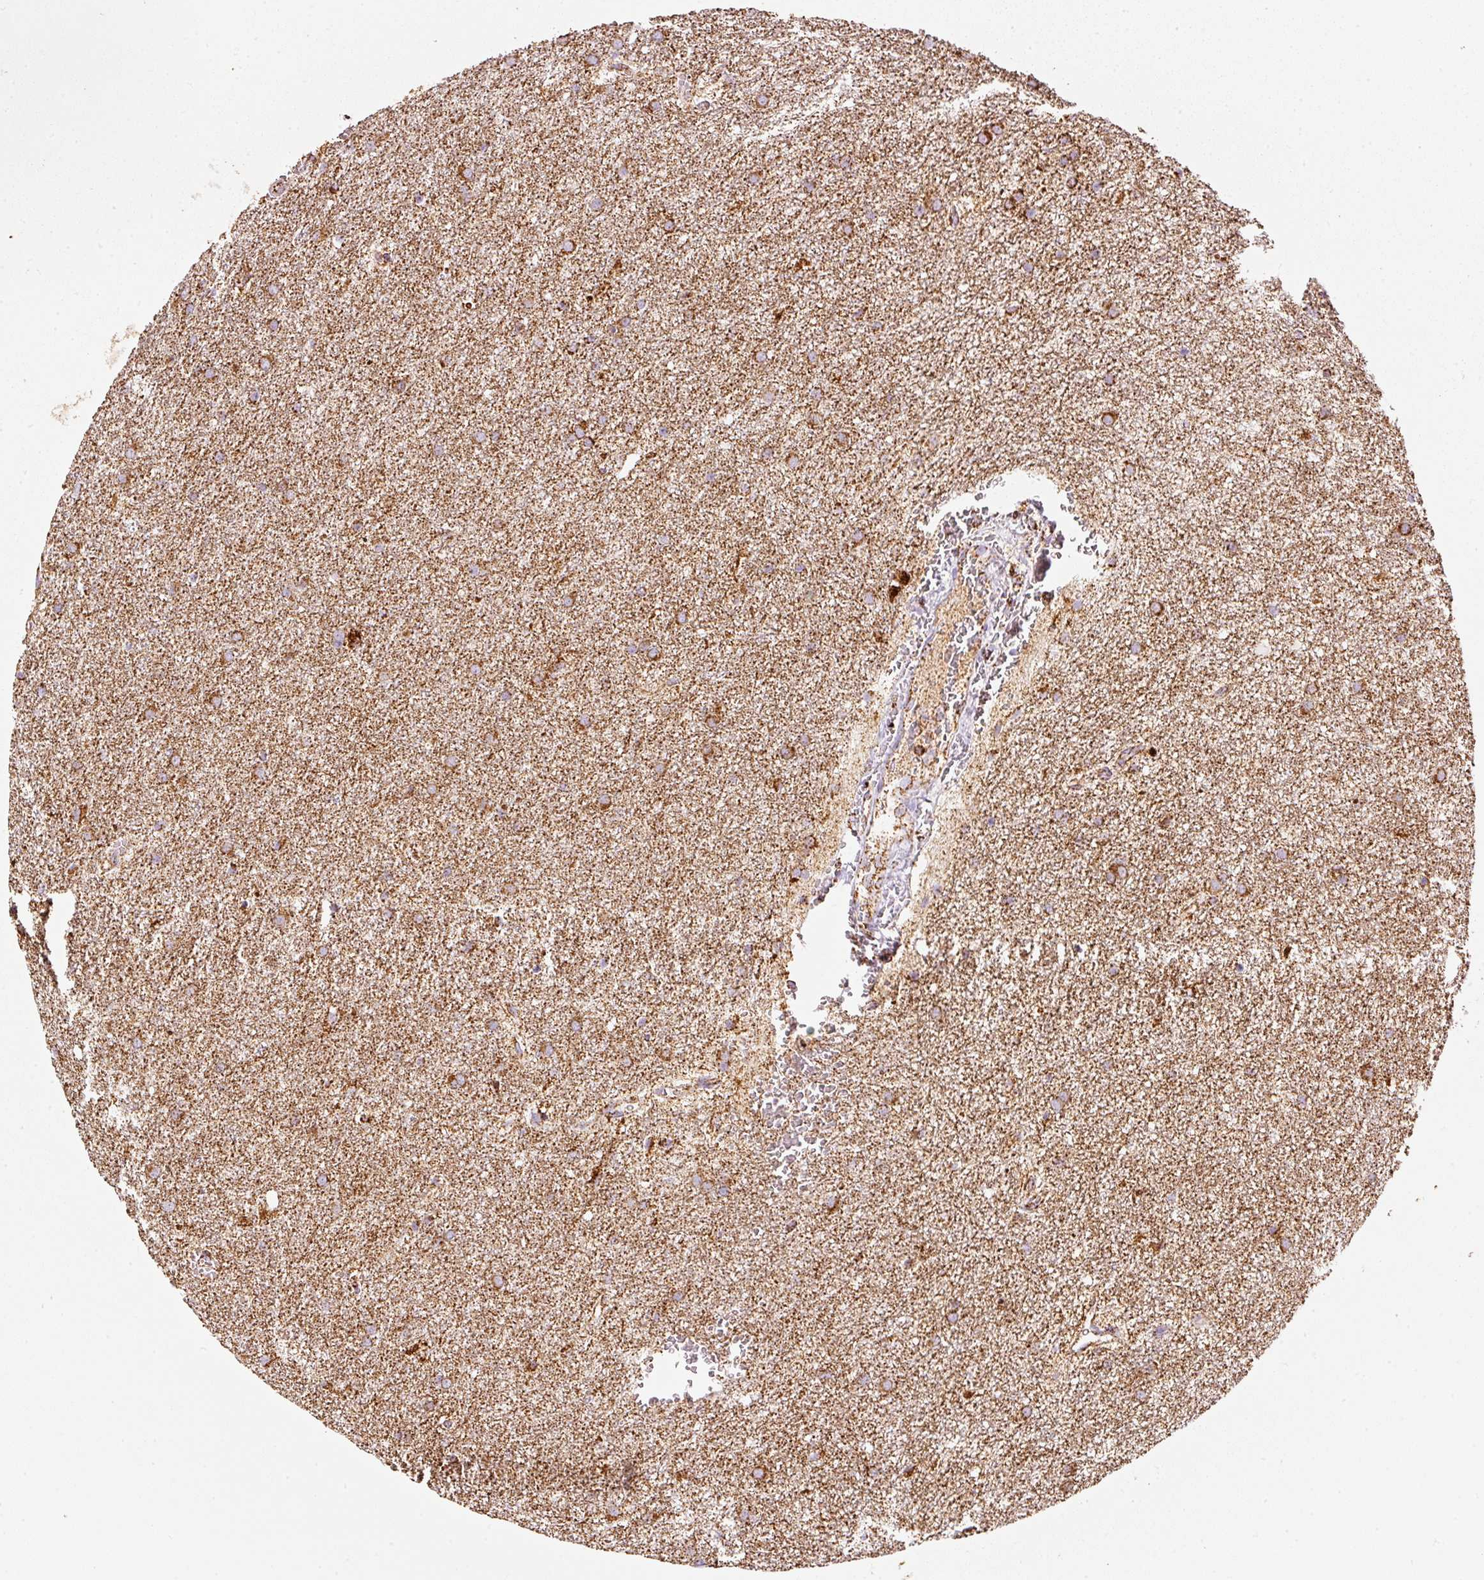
{"staining": {"intensity": "moderate", "quantity": ">75%", "location": "cytoplasmic/membranous"}, "tissue": "glioma", "cell_type": "Tumor cells", "image_type": "cancer", "snomed": [{"axis": "morphology", "description": "Glioma, malignant, Low grade"}, {"axis": "topography", "description": "Cerebellum"}], "caption": "A brown stain labels moderate cytoplasmic/membranous staining of a protein in malignant glioma (low-grade) tumor cells.", "gene": "MT-CO2", "patient": {"sex": "female", "age": 5}}